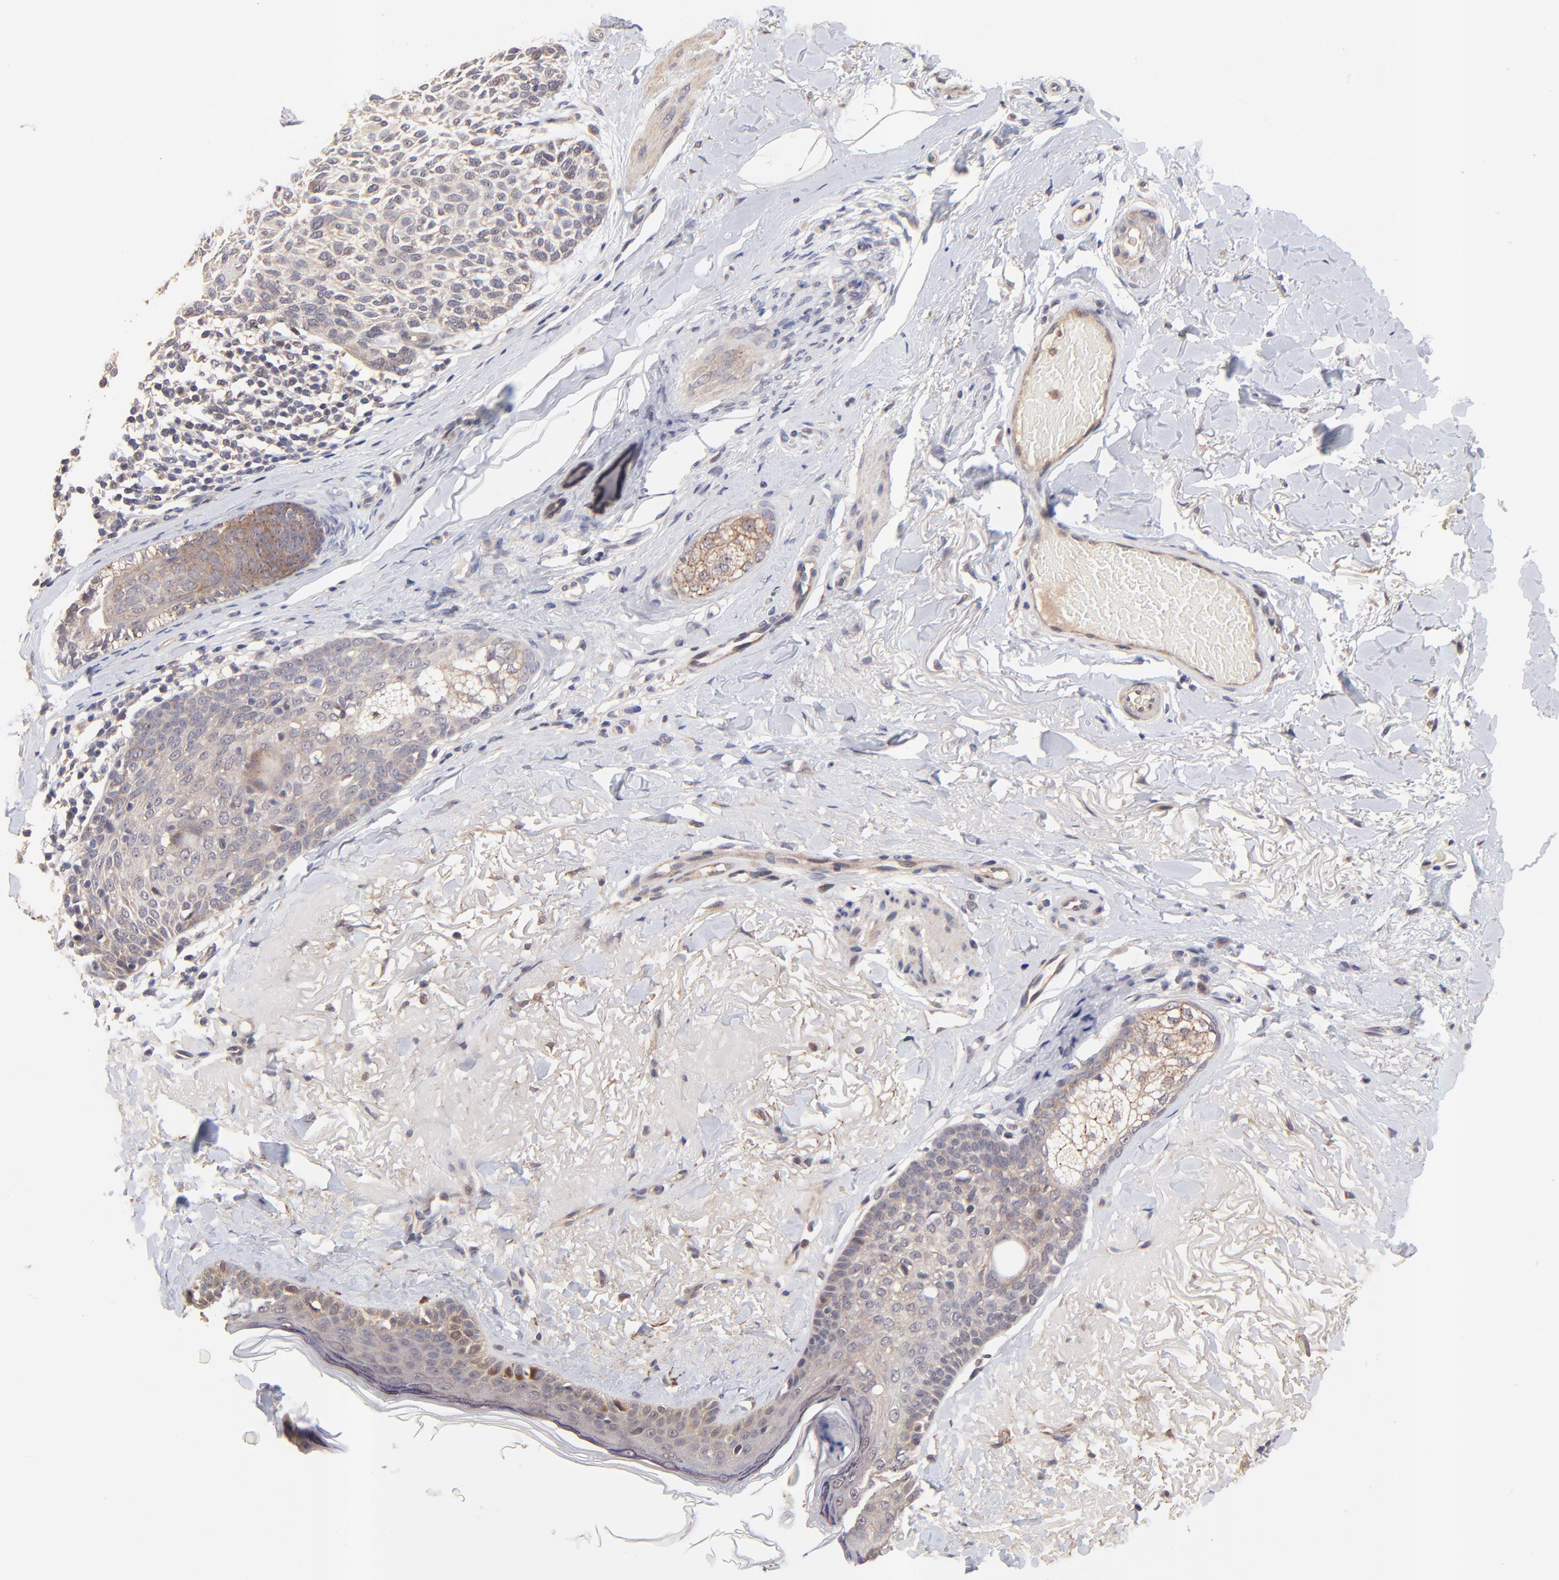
{"staining": {"intensity": "weak", "quantity": "25%-75%", "location": "cytoplasmic/membranous"}, "tissue": "skin cancer", "cell_type": "Tumor cells", "image_type": "cancer", "snomed": [{"axis": "morphology", "description": "Normal tissue, NOS"}, {"axis": "morphology", "description": "Basal cell carcinoma"}, {"axis": "topography", "description": "Skin"}], "caption": "Protein staining demonstrates weak cytoplasmic/membranous positivity in approximately 25%-75% of tumor cells in skin cancer. (Brightfield microscopy of DAB IHC at high magnification).", "gene": "BAIAP2L2", "patient": {"sex": "female", "age": 70}}